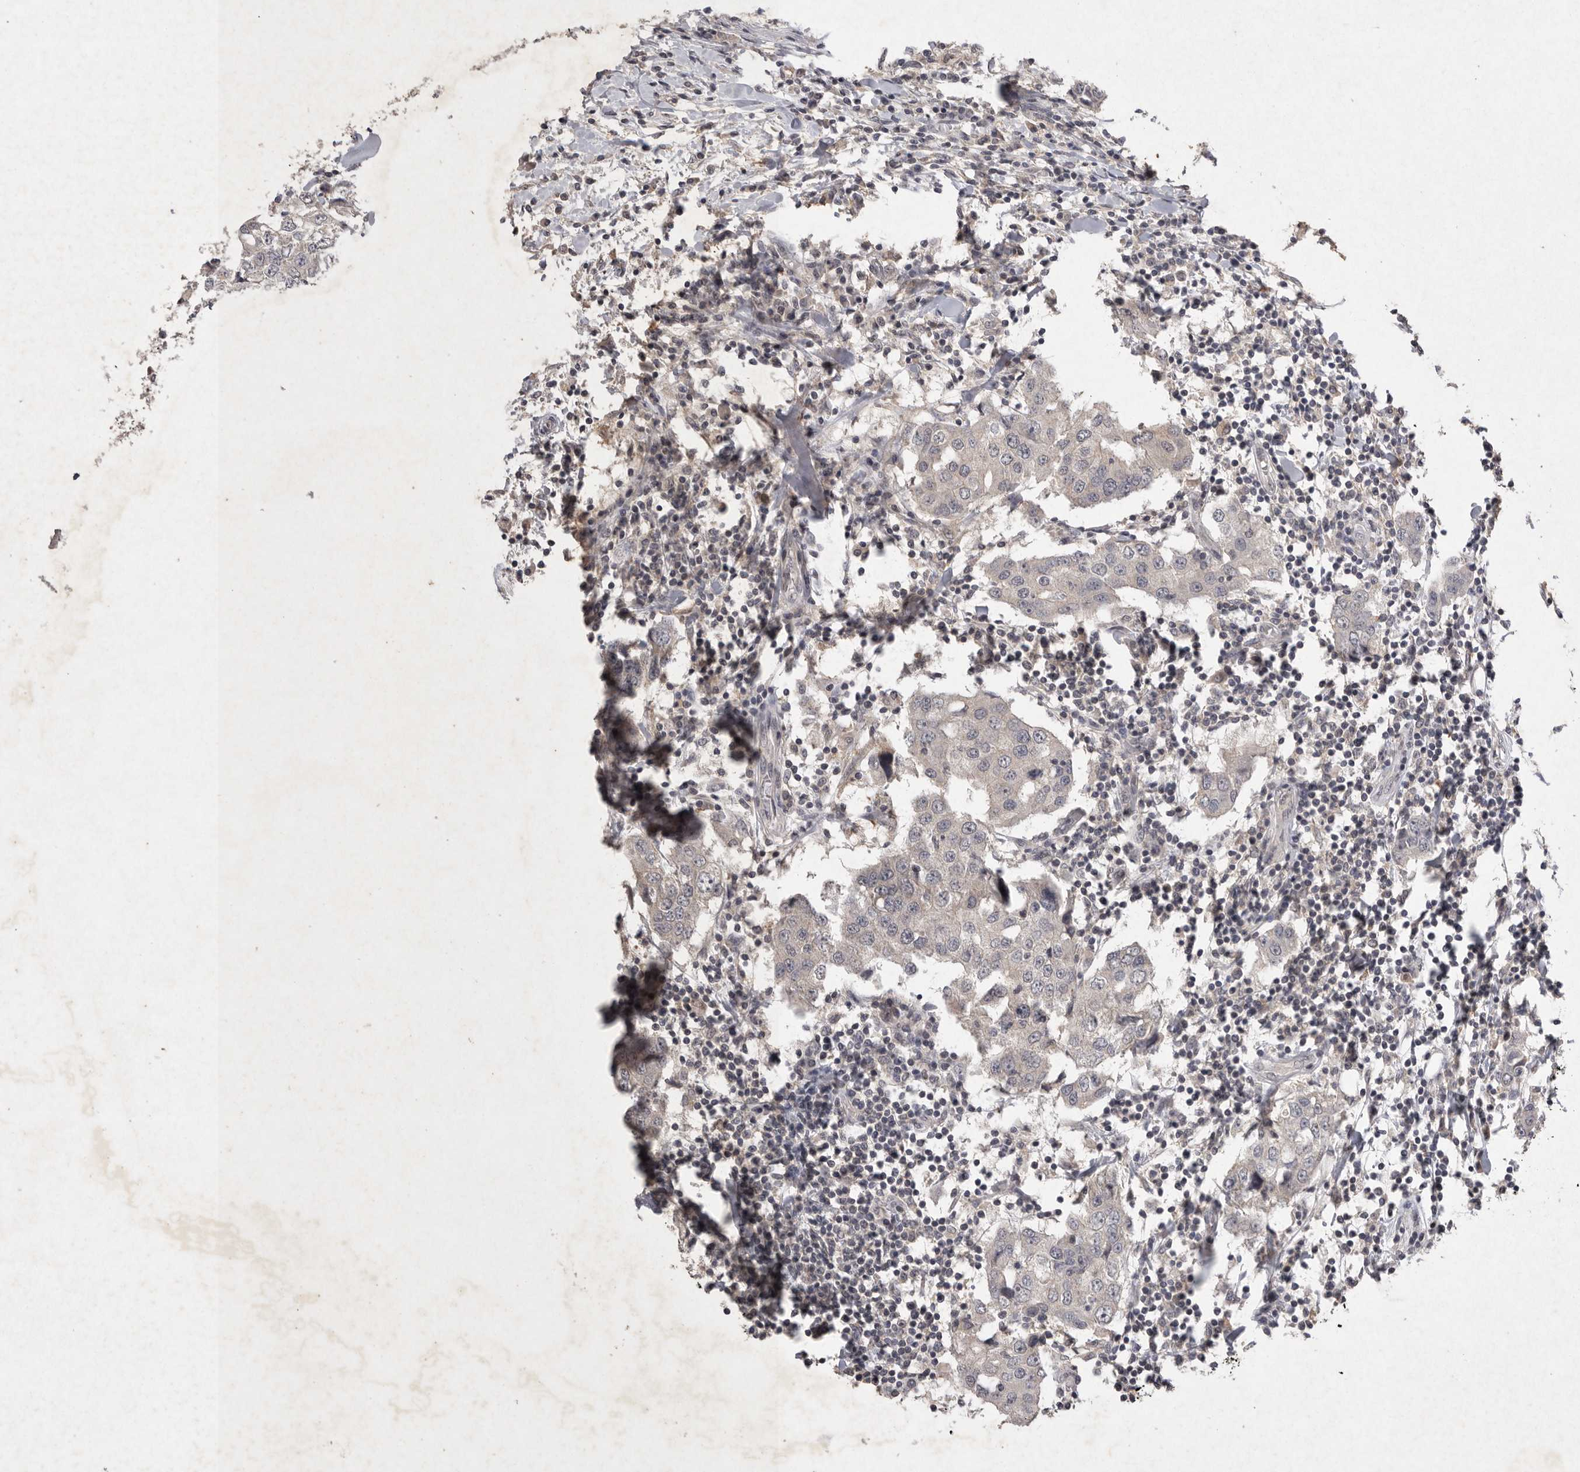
{"staining": {"intensity": "negative", "quantity": "none", "location": "none"}, "tissue": "breast cancer", "cell_type": "Tumor cells", "image_type": "cancer", "snomed": [{"axis": "morphology", "description": "Duct carcinoma"}, {"axis": "topography", "description": "Breast"}], "caption": "IHC of breast cancer (infiltrating ductal carcinoma) reveals no staining in tumor cells.", "gene": "APLNR", "patient": {"sex": "female", "age": 27}}